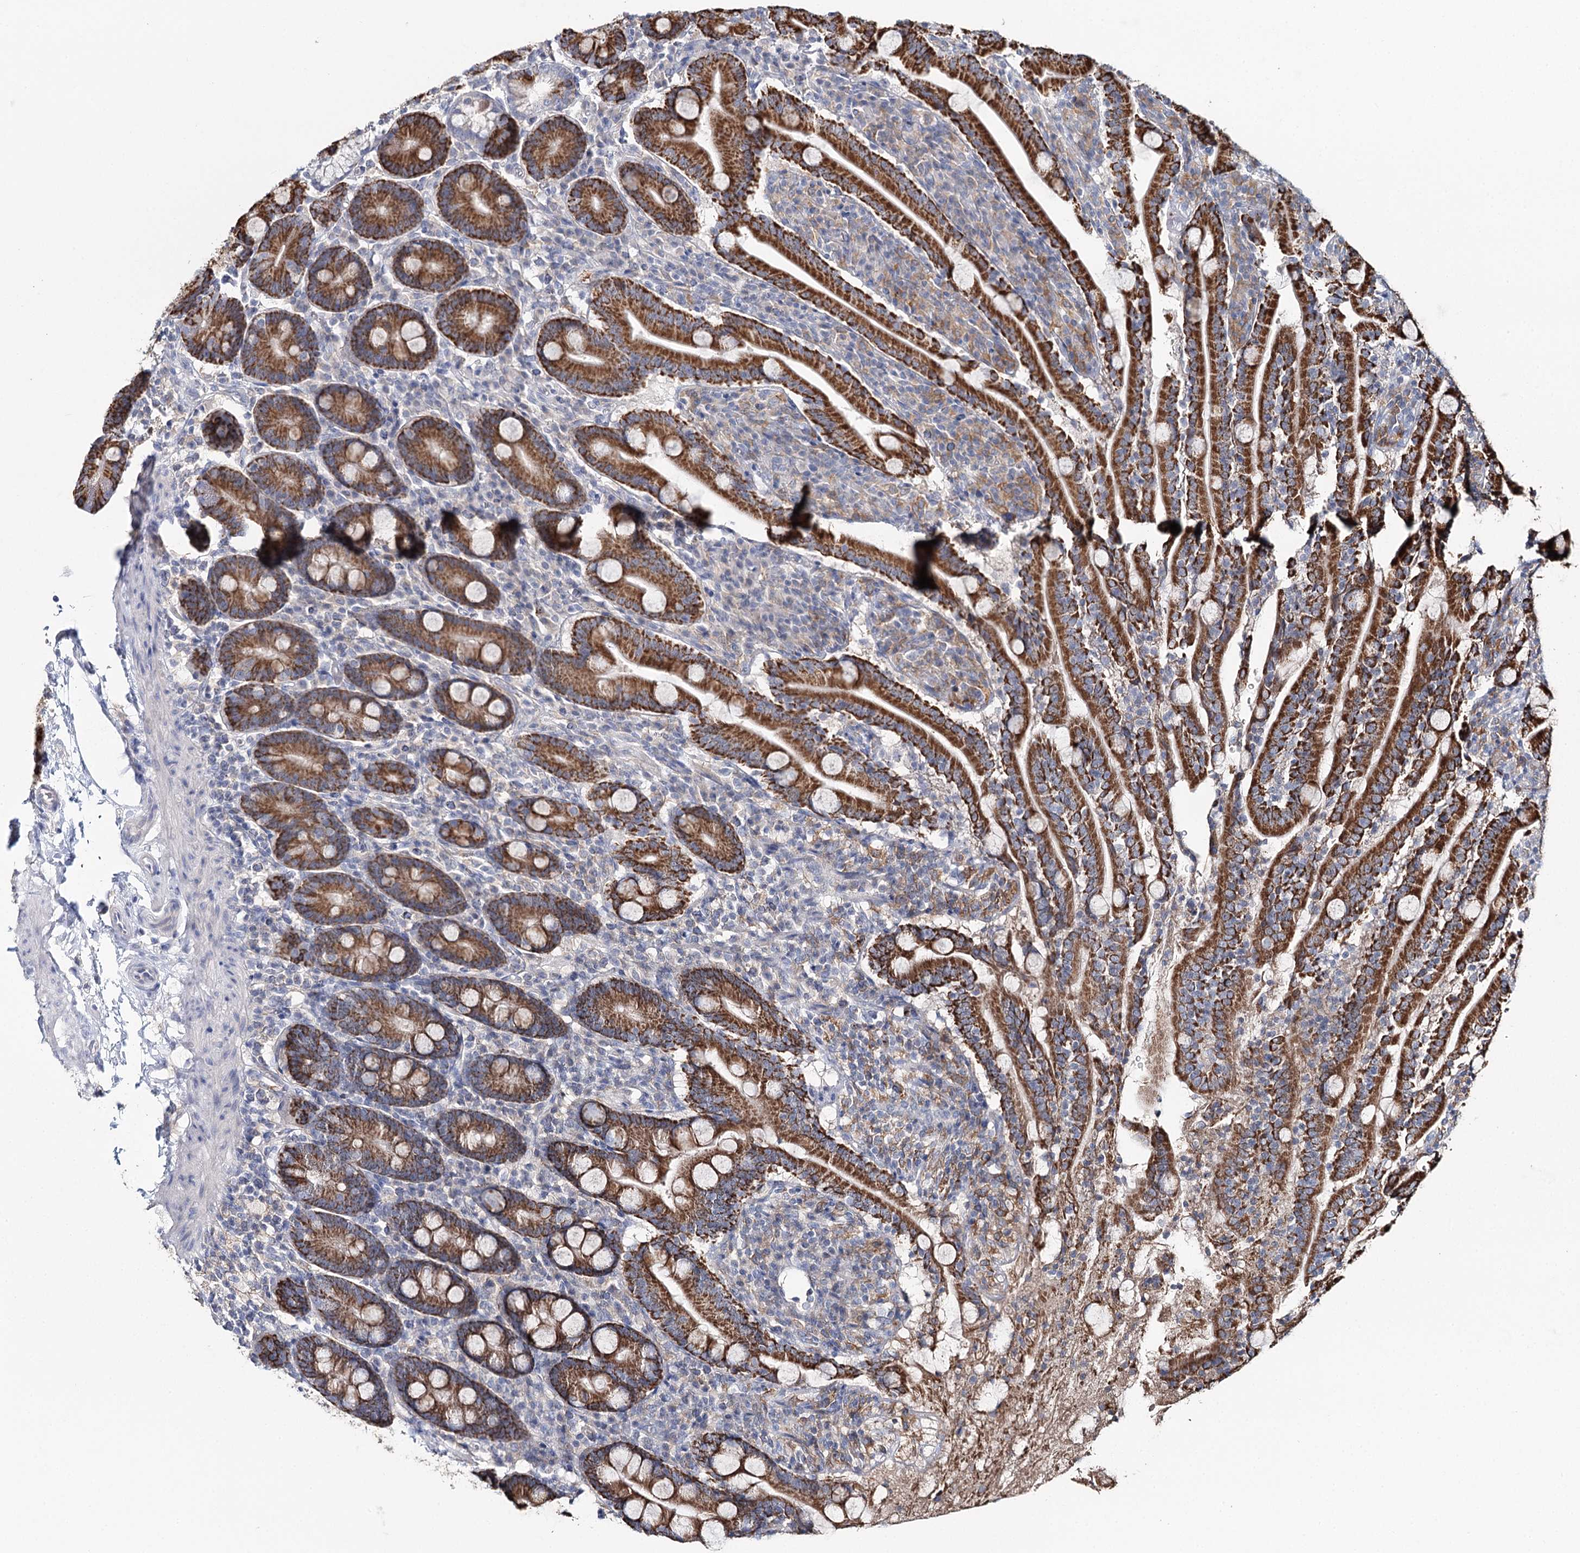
{"staining": {"intensity": "strong", "quantity": ">75%", "location": "cytoplasmic/membranous"}, "tissue": "duodenum", "cell_type": "Glandular cells", "image_type": "normal", "snomed": [{"axis": "morphology", "description": "Normal tissue, NOS"}, {"axis": "topography", "description": "Duodenum"}], "caption": "Immunohistochemistry (DAB (3,3'-diaminobenzidine)) staining of unremarkable human duodenum reveals strong cytoplasmic/membranous protein staining in approximately >75% of glandular cells. Immunohistochemistry (ihc) stains the protein of interest in brown and the nuclei are stained blue.", "gene": "DAPK1", "patient": {"sex": "male", "age": 35}}